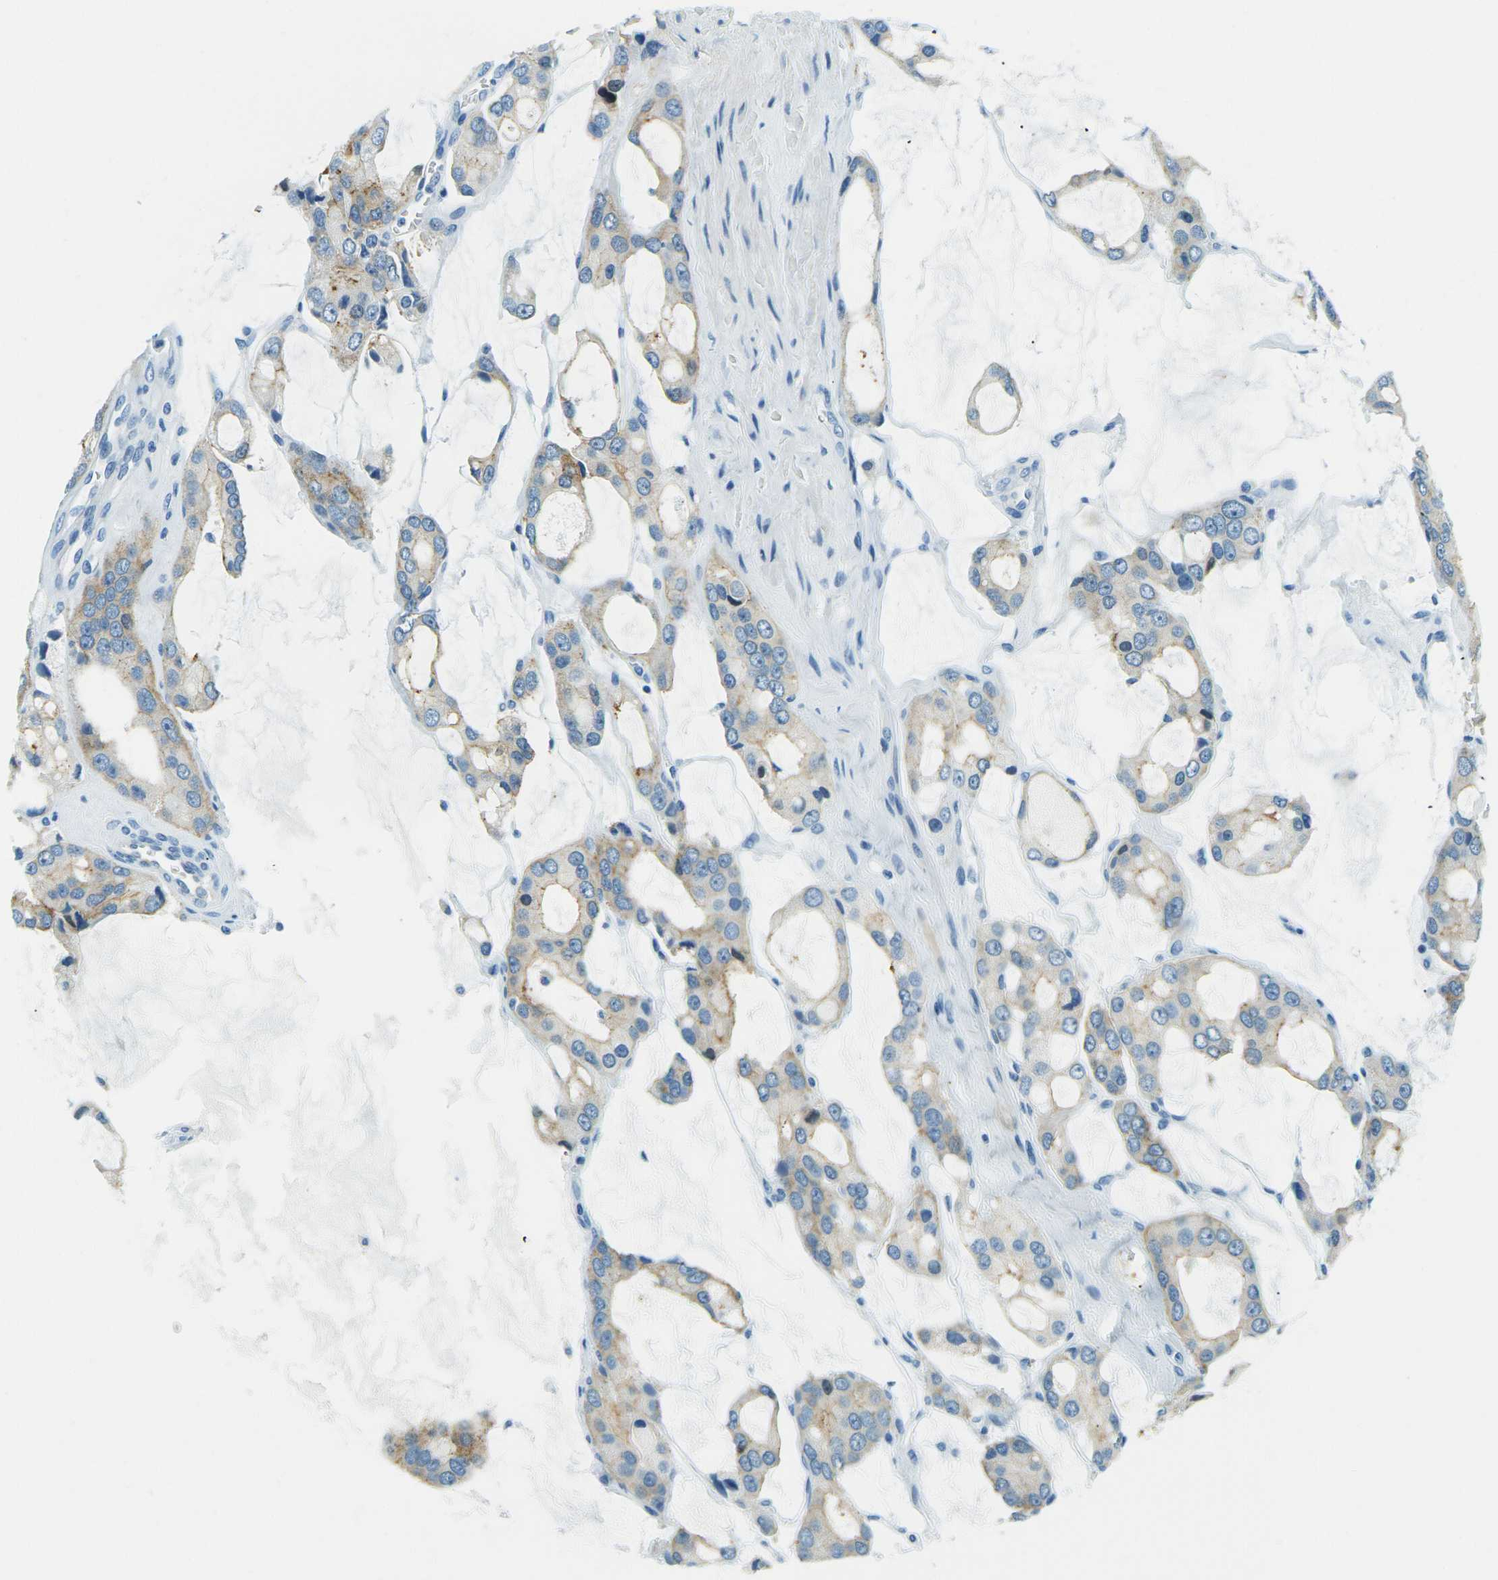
{"staining": {"intensity": "weak", "quantity": "25%-75%", "location": "cytoplasmic/membranous"}, "tissue": "prostate cancer", "cell_type": "Tumor cells", "image_type": "cancer", "snomed": [{"axis": "morphology", "description": "Adenocarcinoma, High grade"}, {"axis": "topography", "description": "Prostate"}], "caption": "Immunohistochemical staining of human prostate adenocarcinoma (high-grade) demonstrates low levels of weak cytoplasmic/membranous protein staining in about 25%-75% of tumor cells.", "gene": "OCLN", "patient": {"sex": "male", "age": 67}}